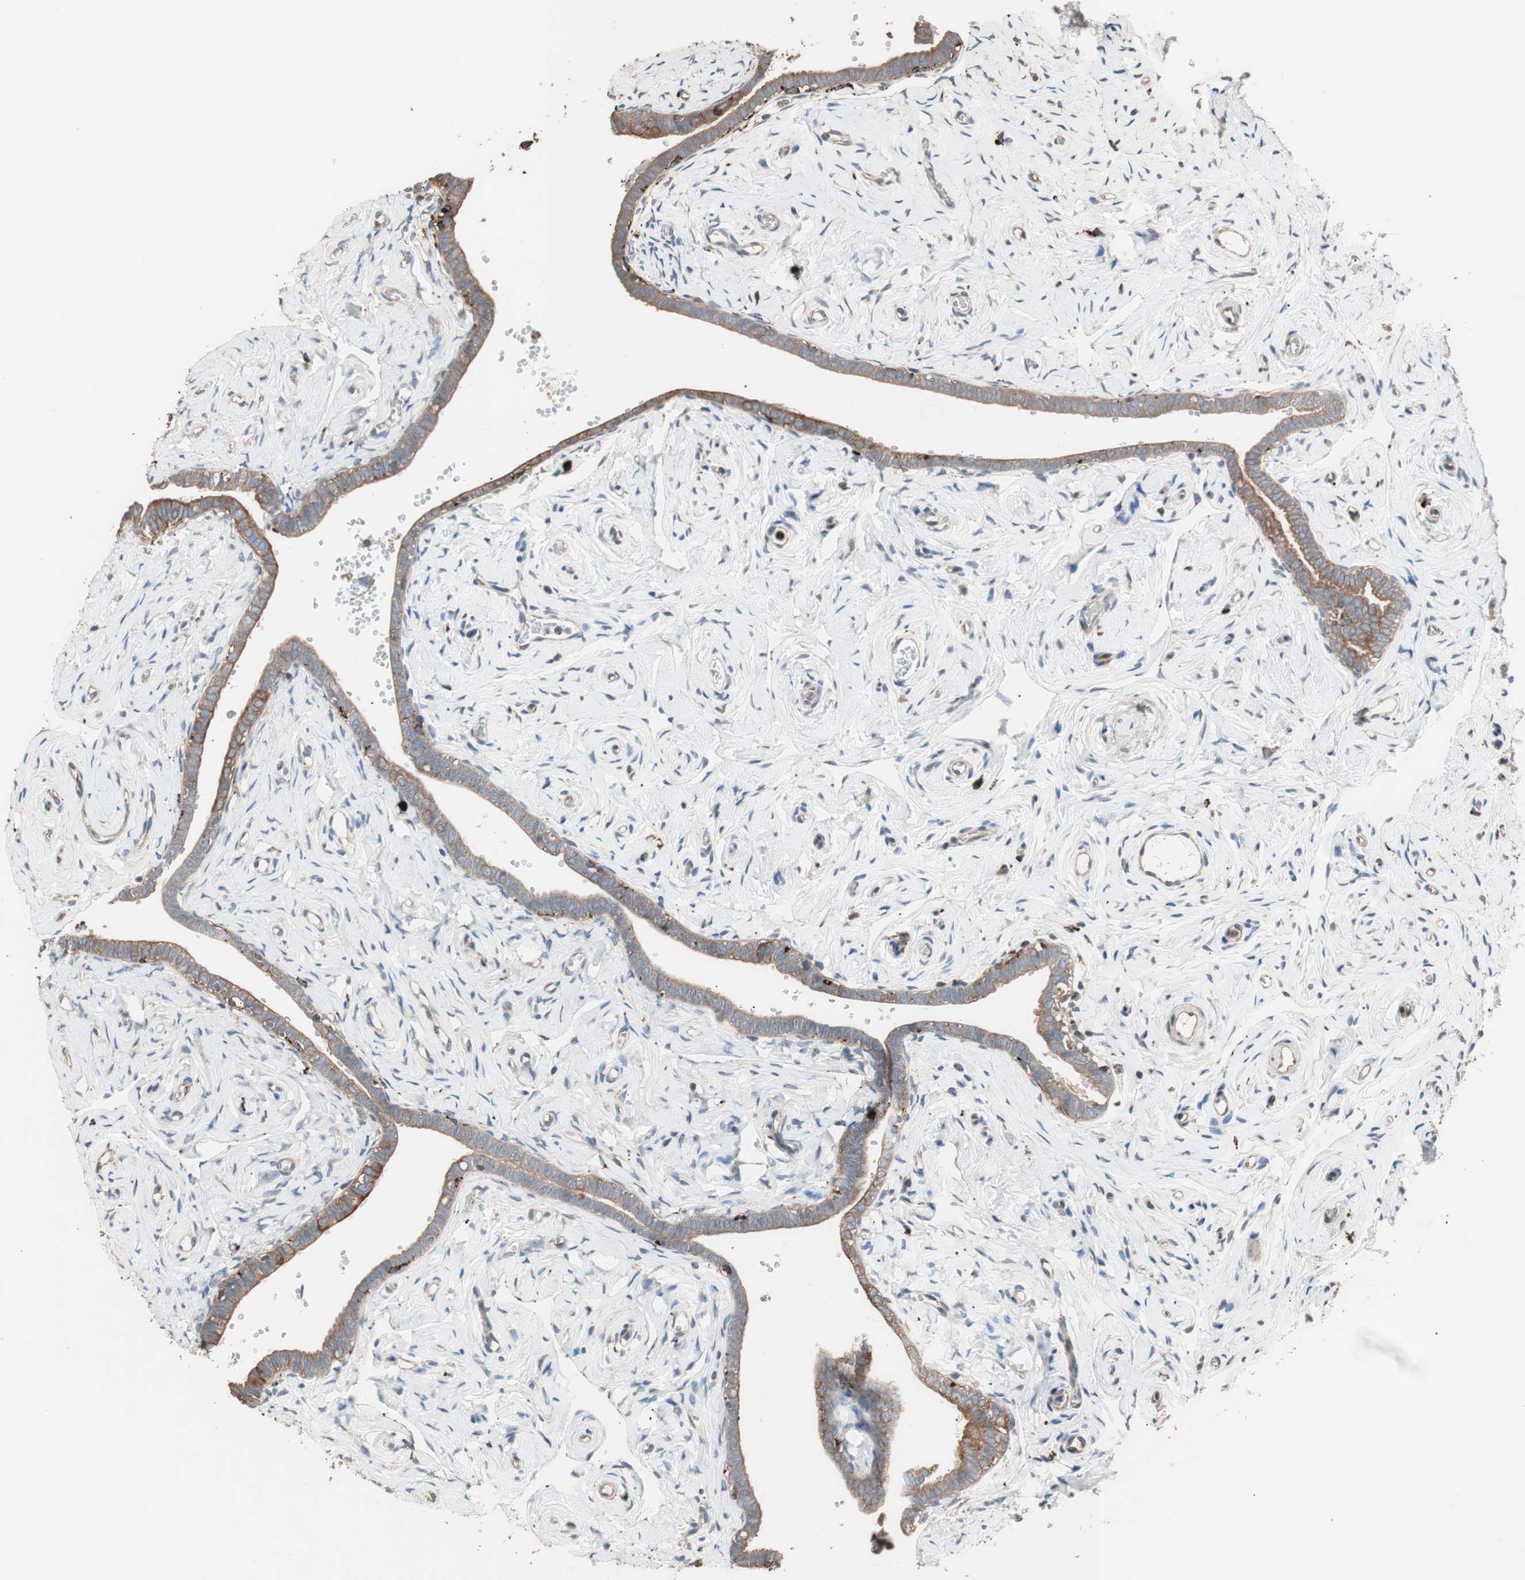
{"staining": {"intensity": "moderate", "quantity": ">75%", "location": "cytoplasmic/membranous"}, "tissue": "fallopian tube", "cell_type": "Glandular cells", "image_type": "normal", "snomed": [{"axis": "morphology", "description": "Normal tissue, NOS"}, {"axis": "topography", "description": "Fallopian tube"}], "caption": "Benign fallopian tube was stained to show a protein in brown. There is medium levels of moderate cytoplasmic/membranous staining in about >75% of glandular cells. The staining was performed using DAB, with brown indicating positive protein expression. Nuclei are stained blue with hematoxylin.", "gene": "CCT3", "patient": {"sex": "female", "age": 71}}